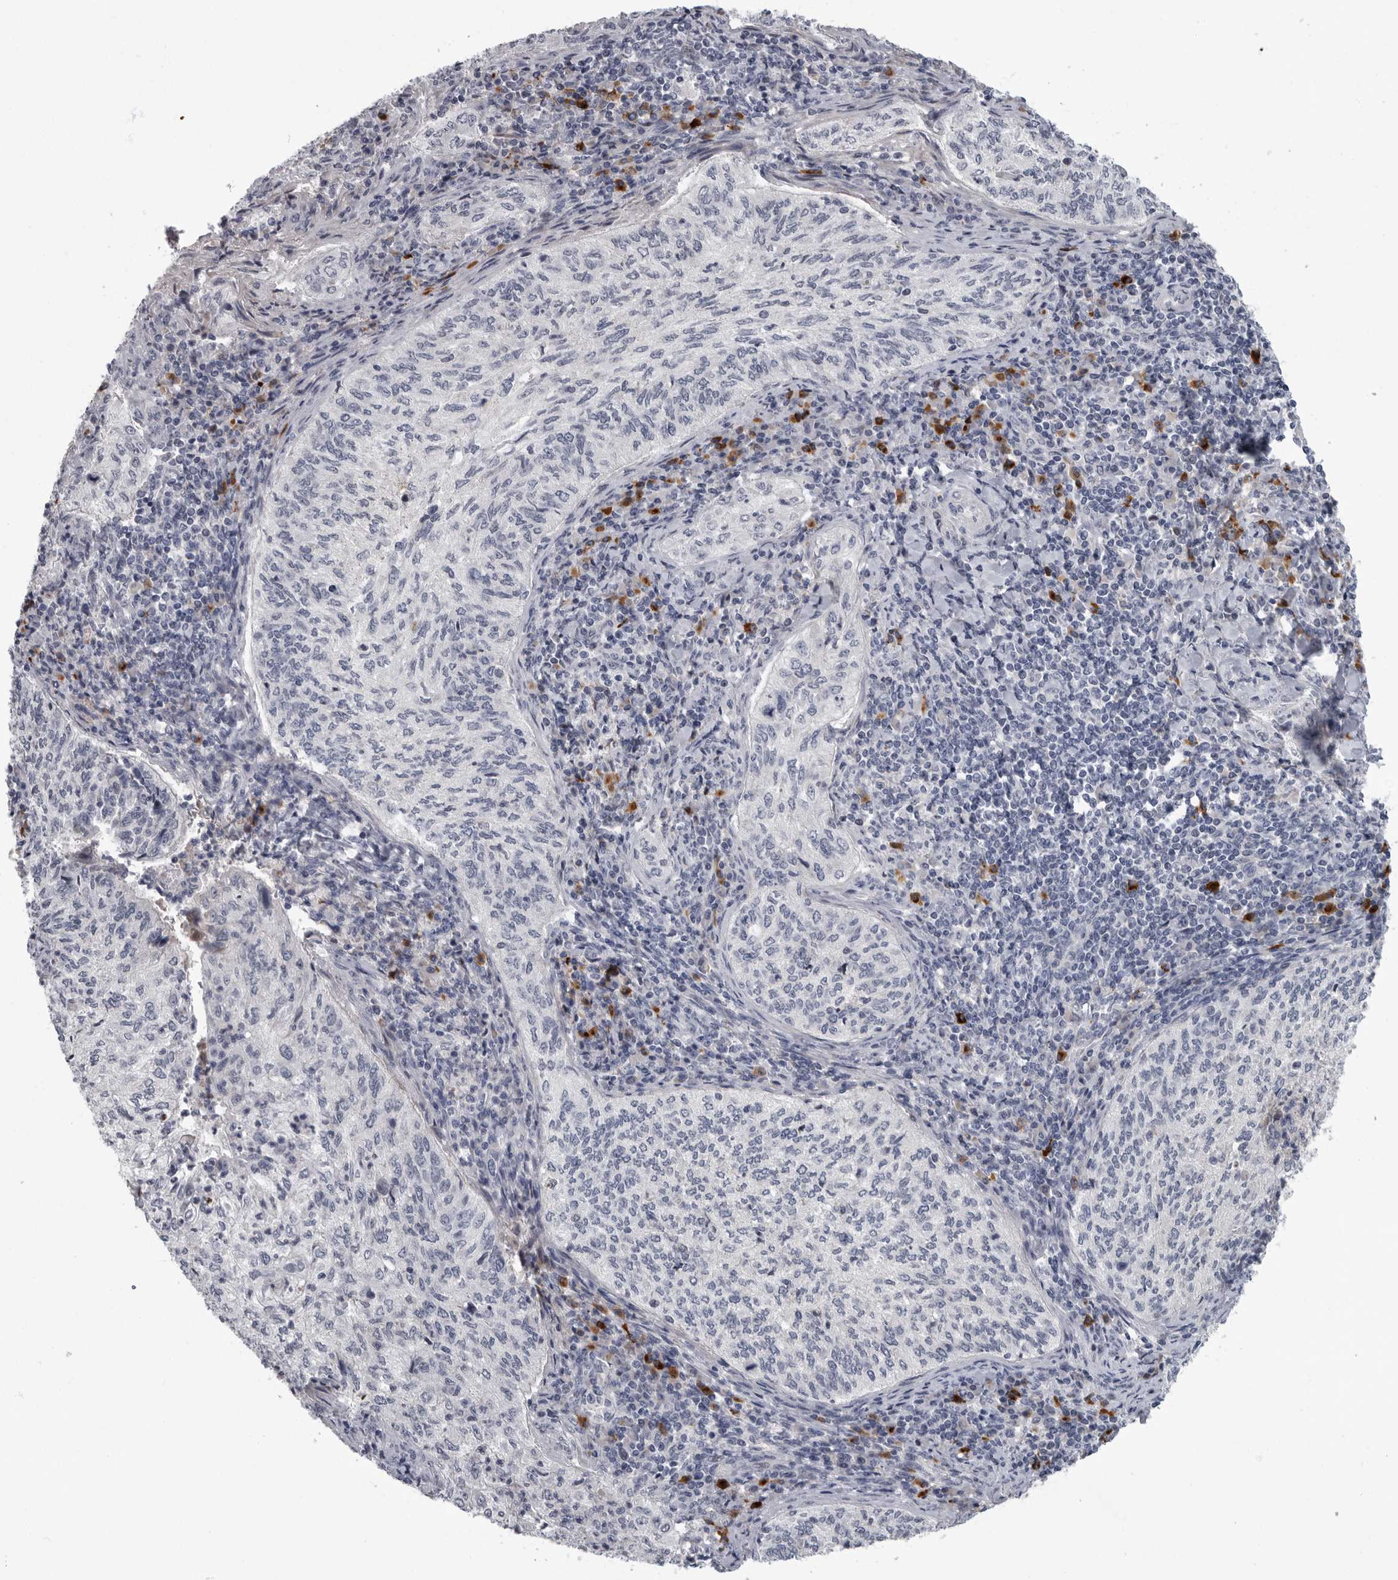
{"staining": {"intensity": "negative", "quantity": "none", "location": "none"}, "tissue": "cervical cancer", "cell_type": "Tumor cells", "image_type": "cancer", "snomed": [{"axis": "morphology", "description": "Squamous cell carcinoma, NOS"}, {"axis": "topography", "description": "Cervix"}], "caption": "This is an immunohistochemistry histopathology image of human cervical cancer (squamous cell carcinoma). There is no staining in tumor cells.", "gene": "SLC25A39", "patient": {"sex": "female", "age": 30}}